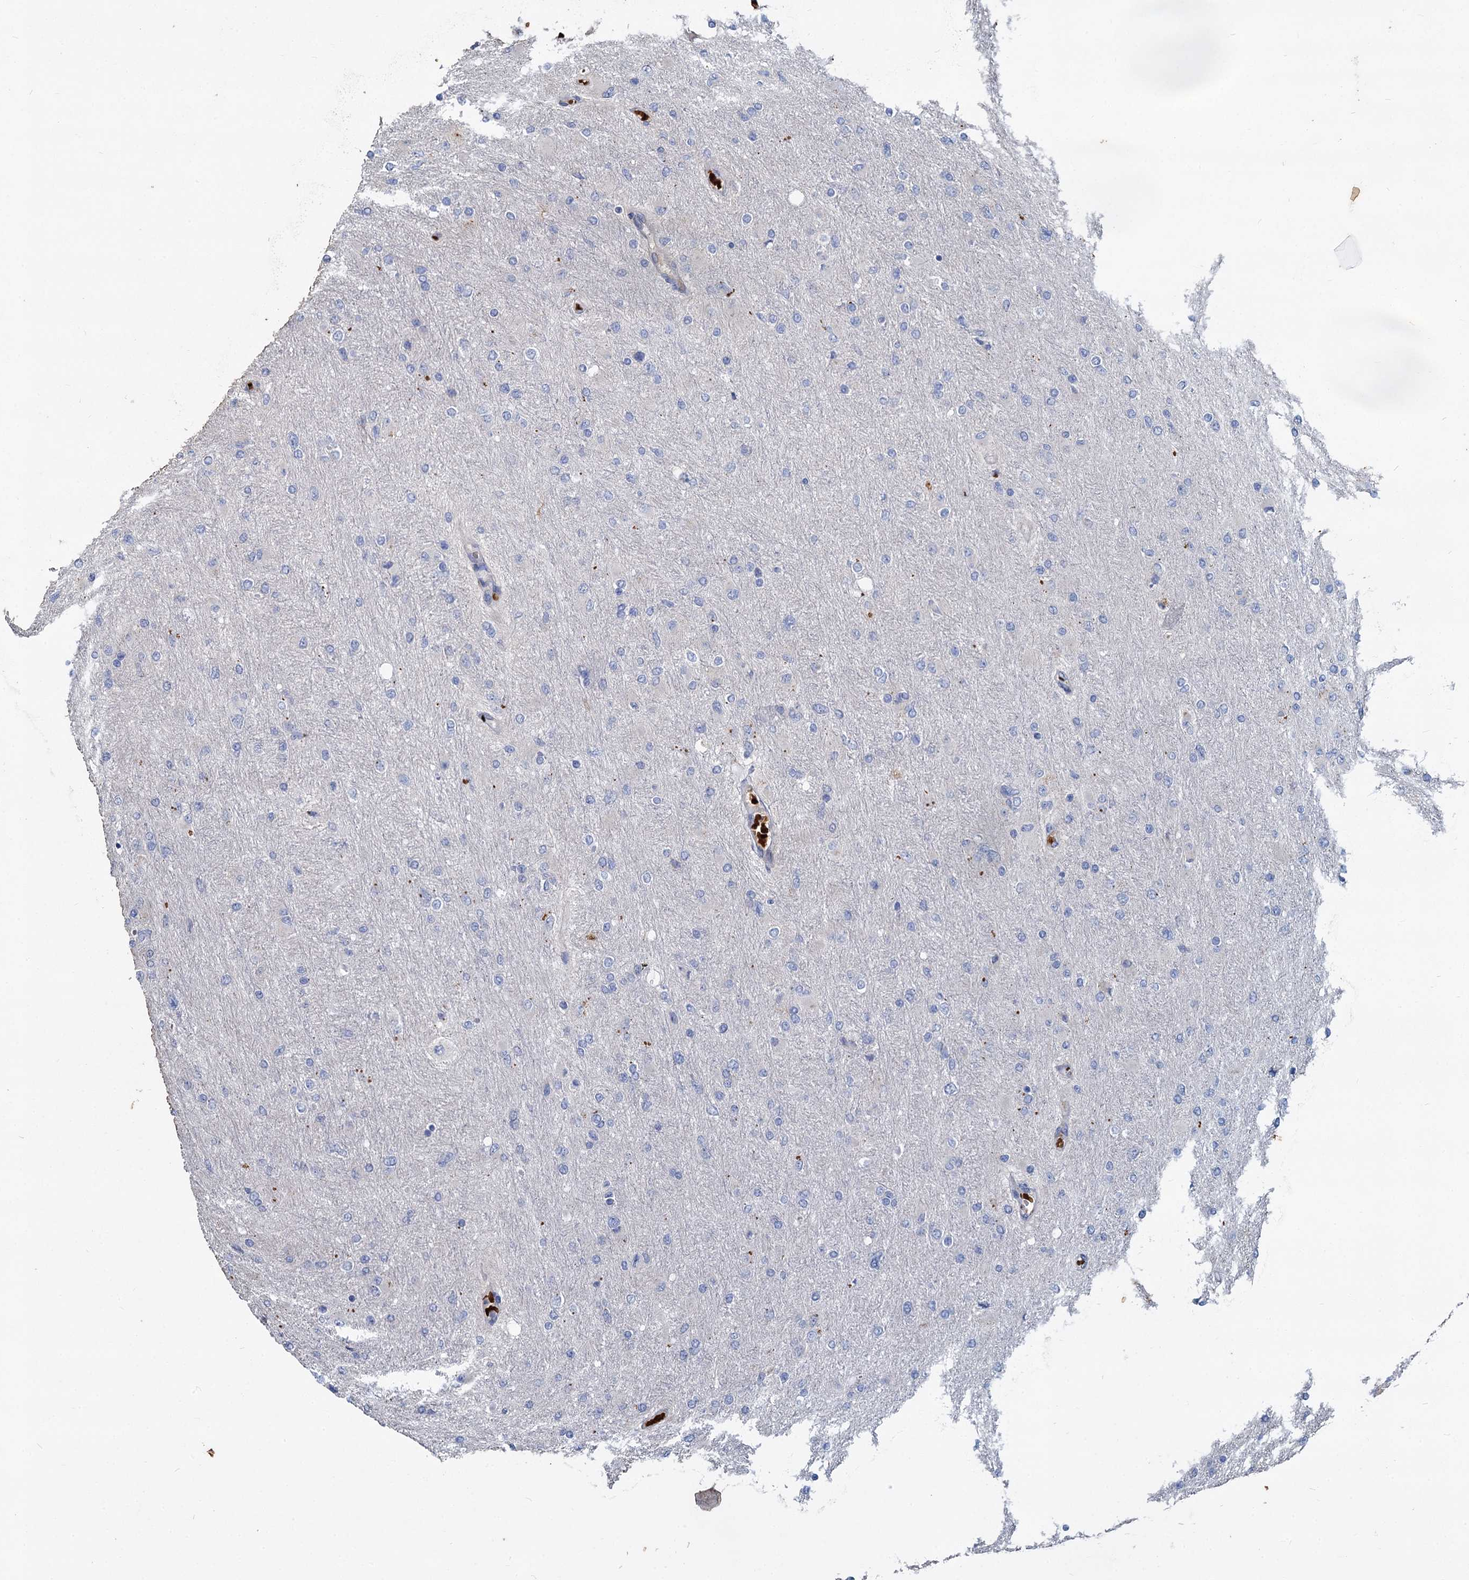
{"staining": {"intensity": "negative", "quantity": "none", "location": "none"}, "tissue": "glioma", "cell_type": "Tumor cells", "image_type": "cancer", "snomed": [{"axis": "morphology", "description": "Glioma, malignant, High grade"}, {"axis": "topography", "description": "Cerebral cortex"}], "caption": "DAB (3,3'-diaminobenzidine) immunohistochemical staining of human malignant glioma (high-grade) shows no significant positivity in tumor cells.", "gene": "TCTN2", "patient": {"sex": "female", "age": 36}}